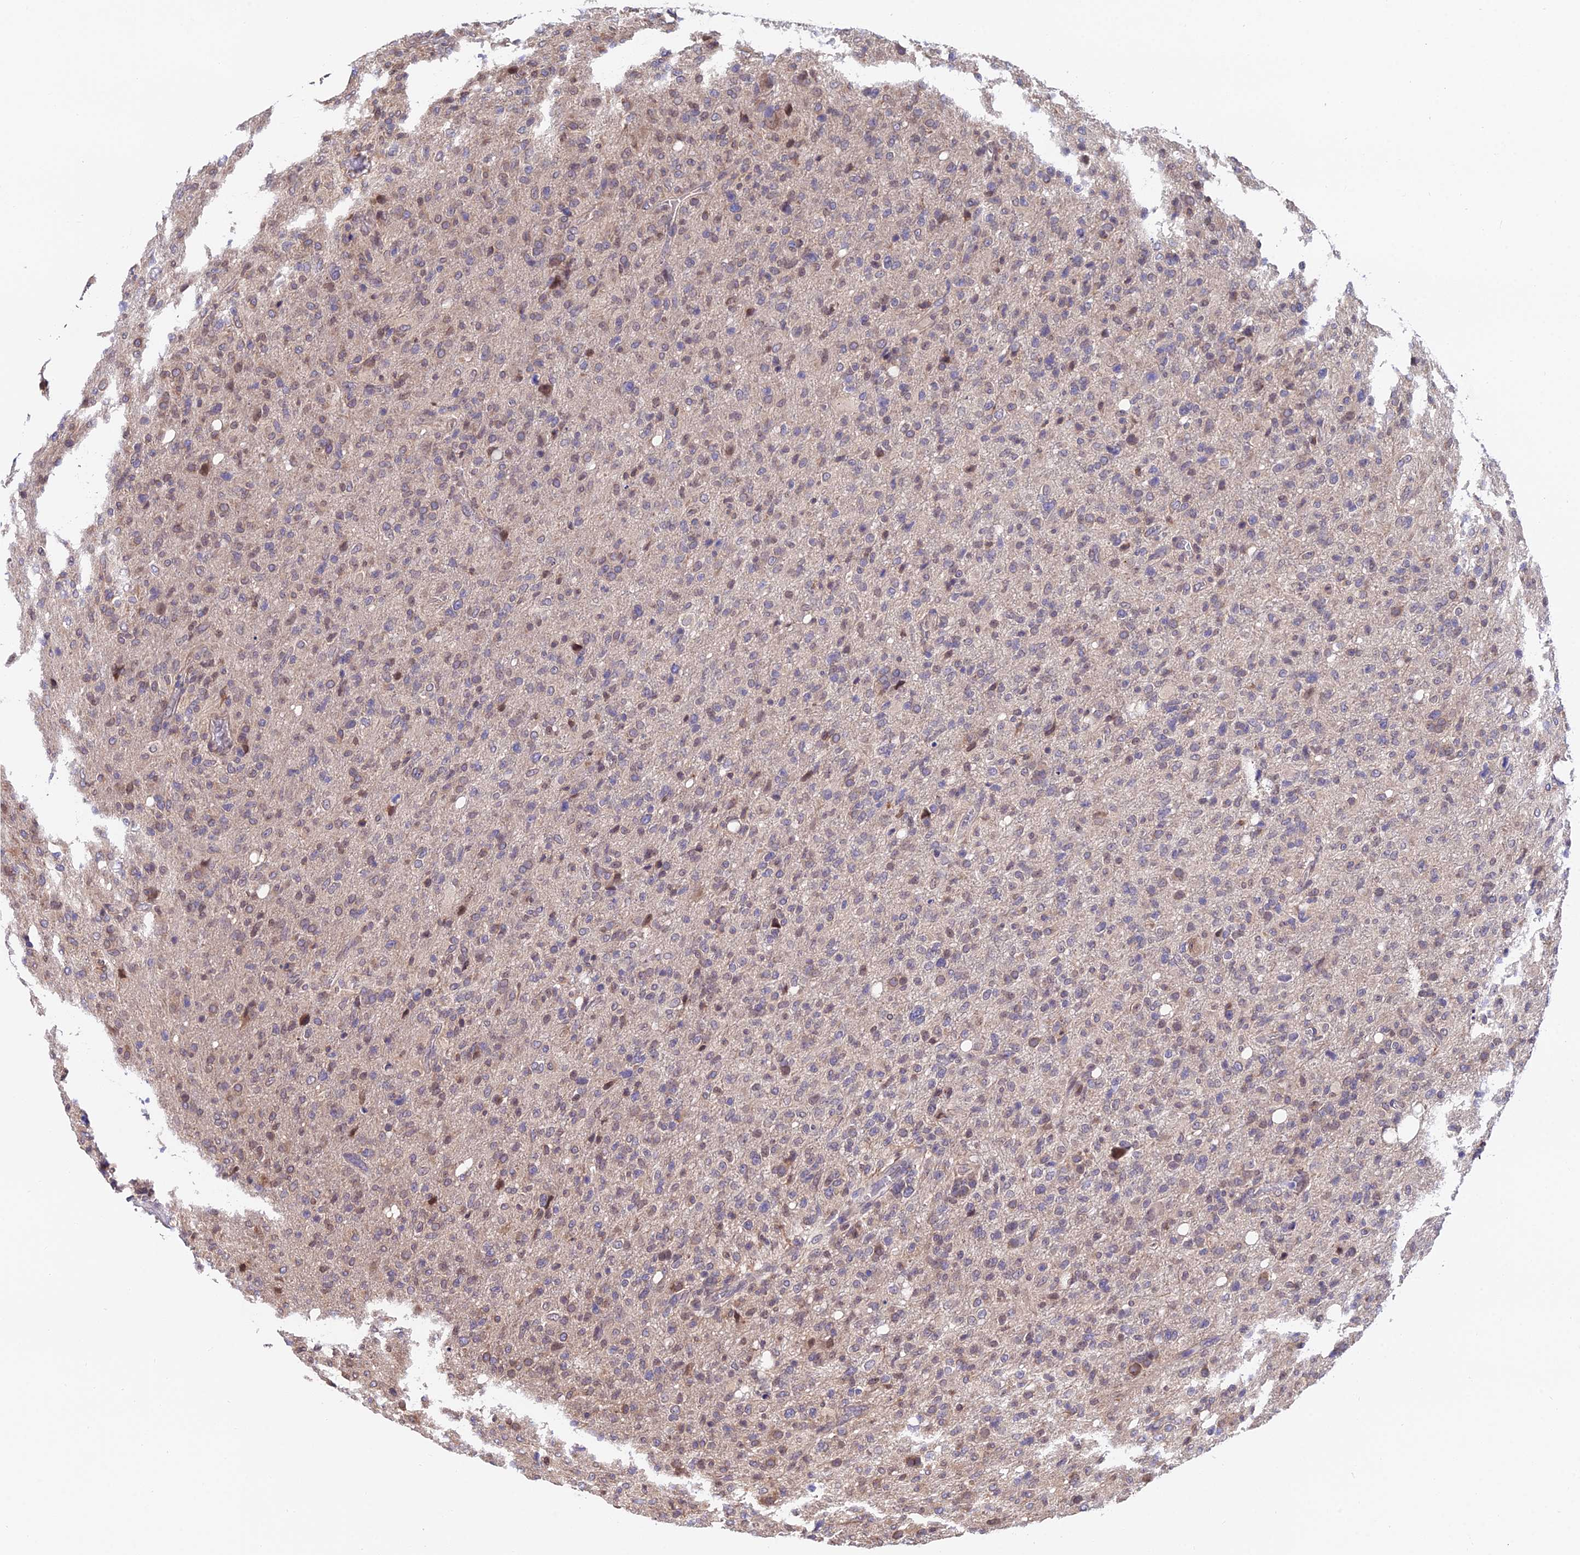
{"staining": {"intensity": "weak", "quantity": "<25%", "location": "nuclear"}, "tissue": "glioma", "cell_type": "Tumor cells", "image_type": "cancer", "snomed": [{"axis": "morphology", "description": "Glioma, malignant, High grade"}, {"axis": "topography", "description": "Brain"}], "caption": "Immunohistochemistry of human malignant glioma (high-grade) reveals no staining in tumor cells.", "gene": "INPP4A", "patient": {"sex": "female", "age": 57}}